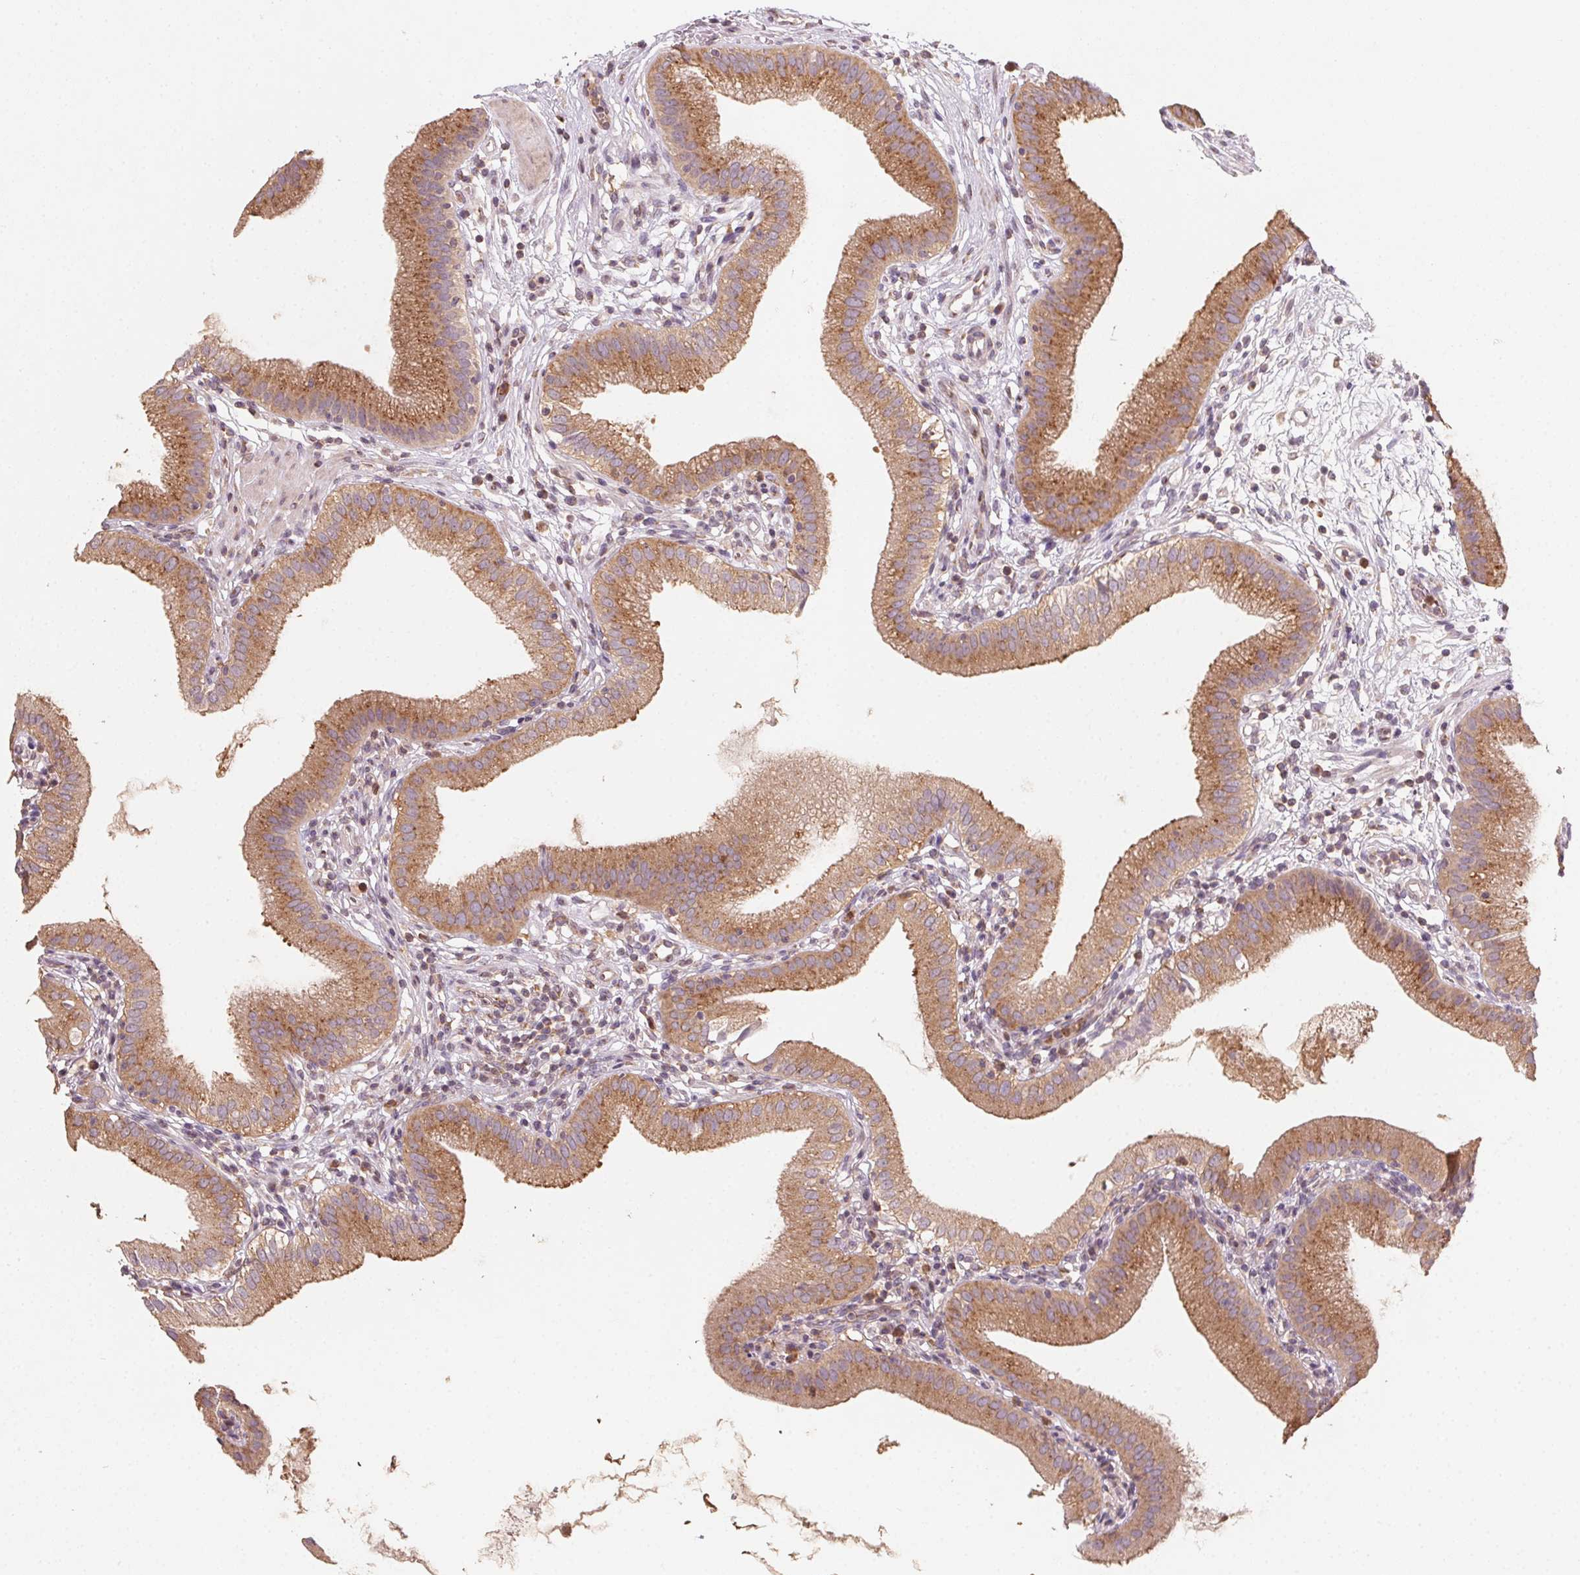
{"staining": {"intensity": "moderate", "quantity": ">75%", "location": "cytoplasmic/membranous"}, "tissue": "gallbladder", "cell_type": "Glandular cells", "image_type": "normal", "snomed": [{"axis": "morphology", "description": "Normal tissue, NOS"}, {"axis": "topography", "description": "Gallbladder"}], "caption": "Immunohistochemical staining of normal gallbladder exhibits >75% levels of moderate cytoplasmic/membranous protein staining in approximately >75% of glandular cells.", "gene": "AP1S1", "patient": {"sex": "female", "age": 65}}